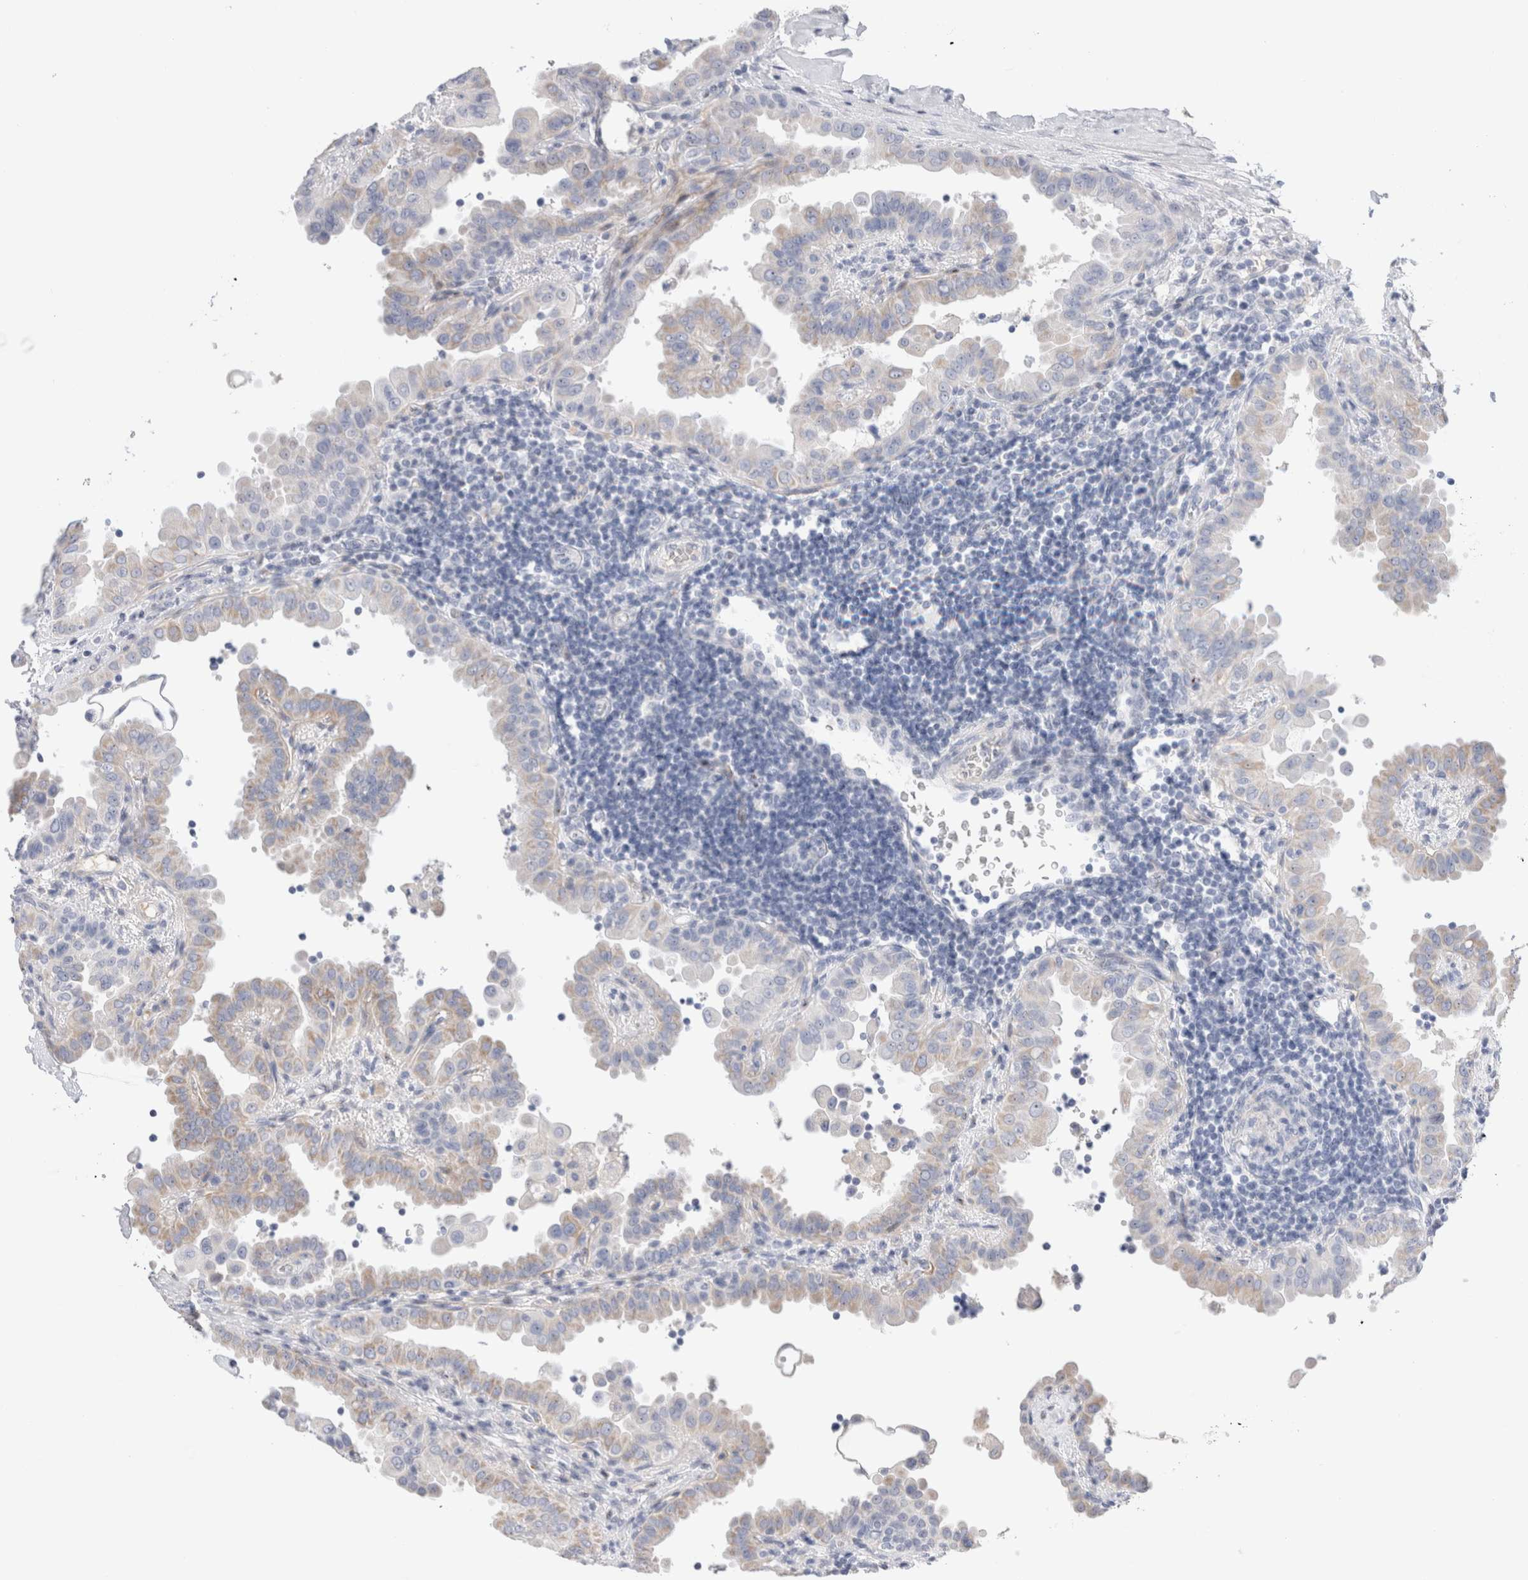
{"staining": {"intensity": "negative", "quantity": "none", "location": "none"}, "tissue": "thyroid cancer", "cell_type": "Tumor cells", "image_type": "cancer", "snomed": [{"axis": "morphology", "description": "Papillary adenocarcinoma, NOS"}, {"axis": "topography", "description": "Thyroid gland"}], "caption": "This is an immunohistochemistry micrograph of human thyroid cancer. There is no expression in tumor cells.", "gene": "ECHDC2", "patient": {"sex": "male", "age": 33}}